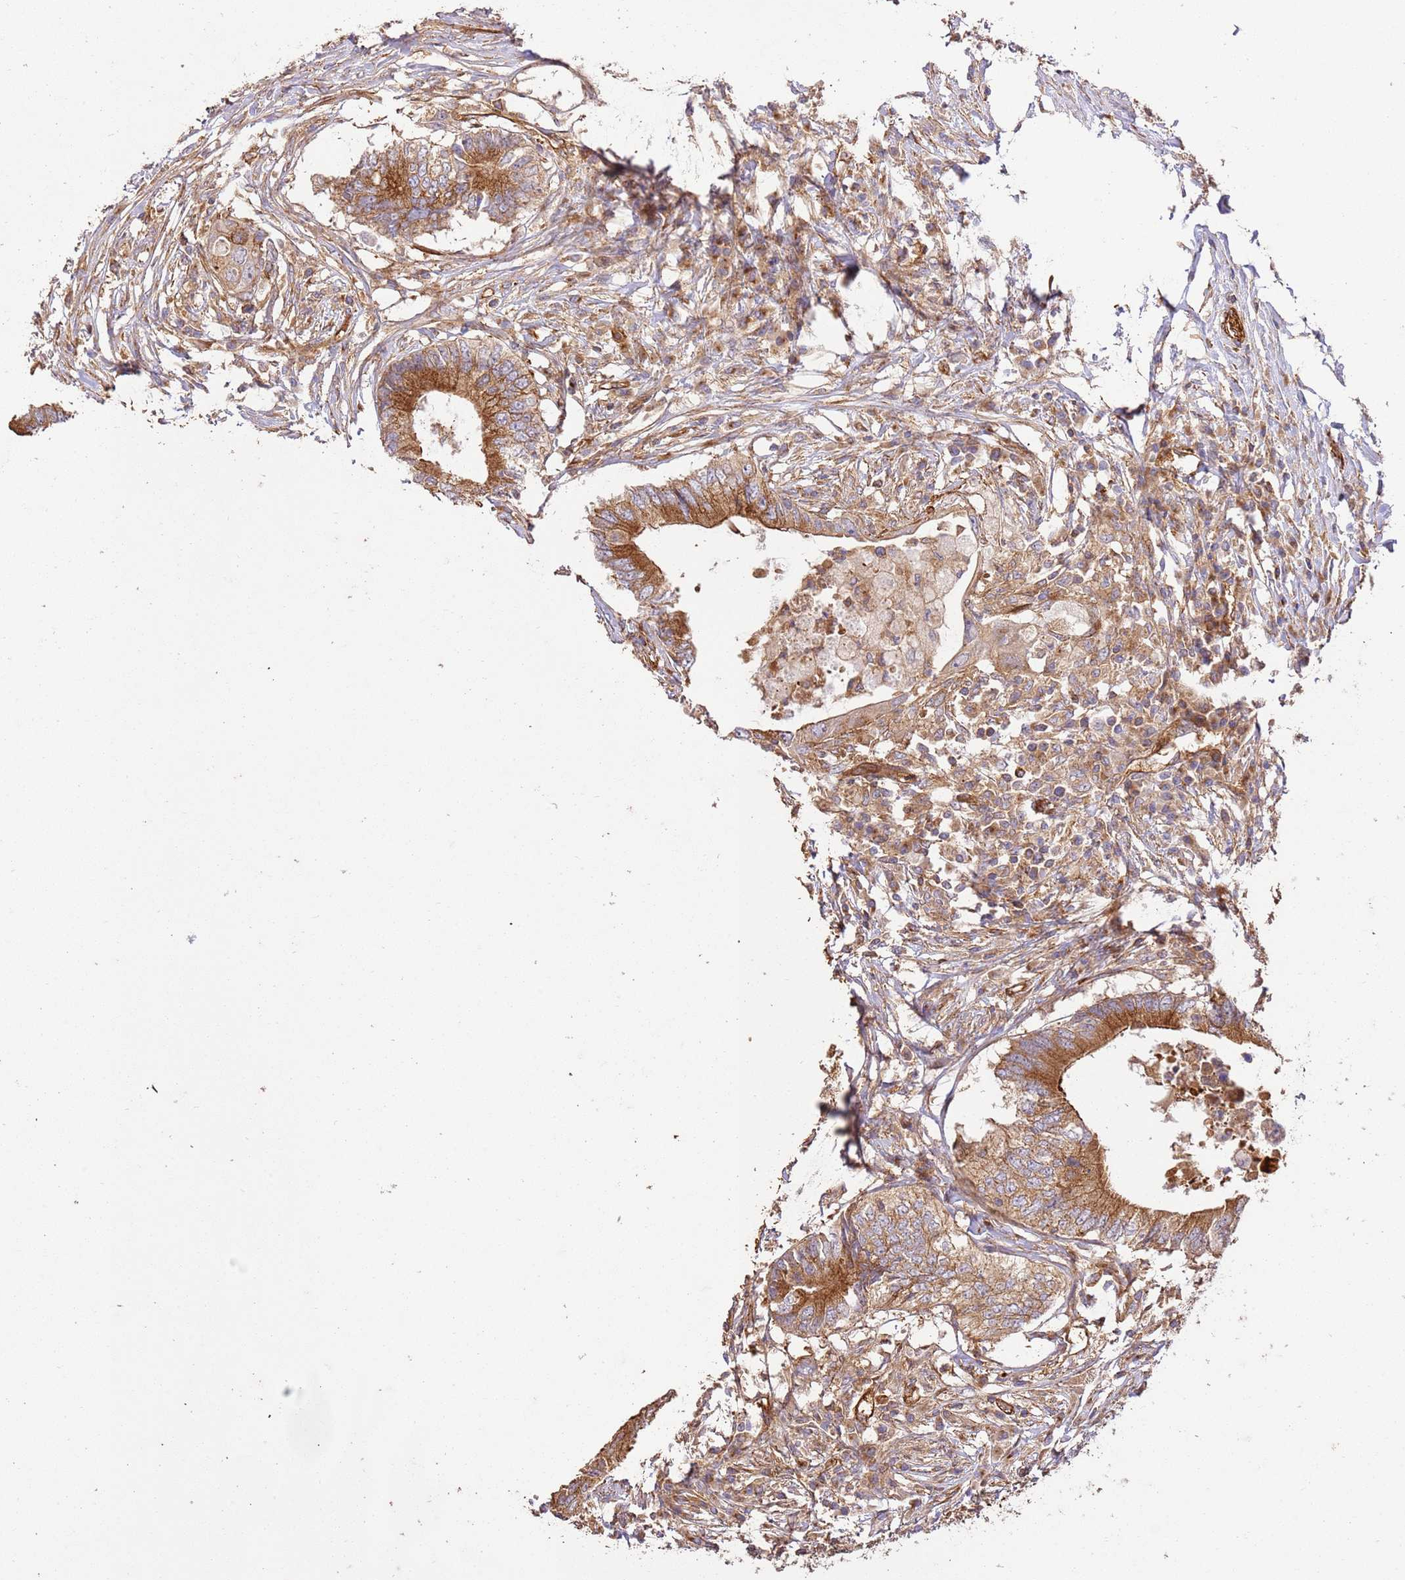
{"staining": {"intensity": "strong", "quantity": ">75%", "location": "cytoplasmic/membranous"}, "tissue": "colorectal cancer", "cell_type": "Tumor cells", "image_type": "cancer", "snomed": [{"axis": "morphology", "description": "Adenocarcinoma, NOS"}, {"axis": "topography", "description": "Colon"}], "caption": "DAB (3,3'-diaminobenzidine) immunohistochemical staining of human colorectal cancer exhibits strong cytoplasmic/membranous protein positivity in about >75% of tumor cells.", "gene": "ZBTB39", "patient": {"sex": "male", "age": 71}}